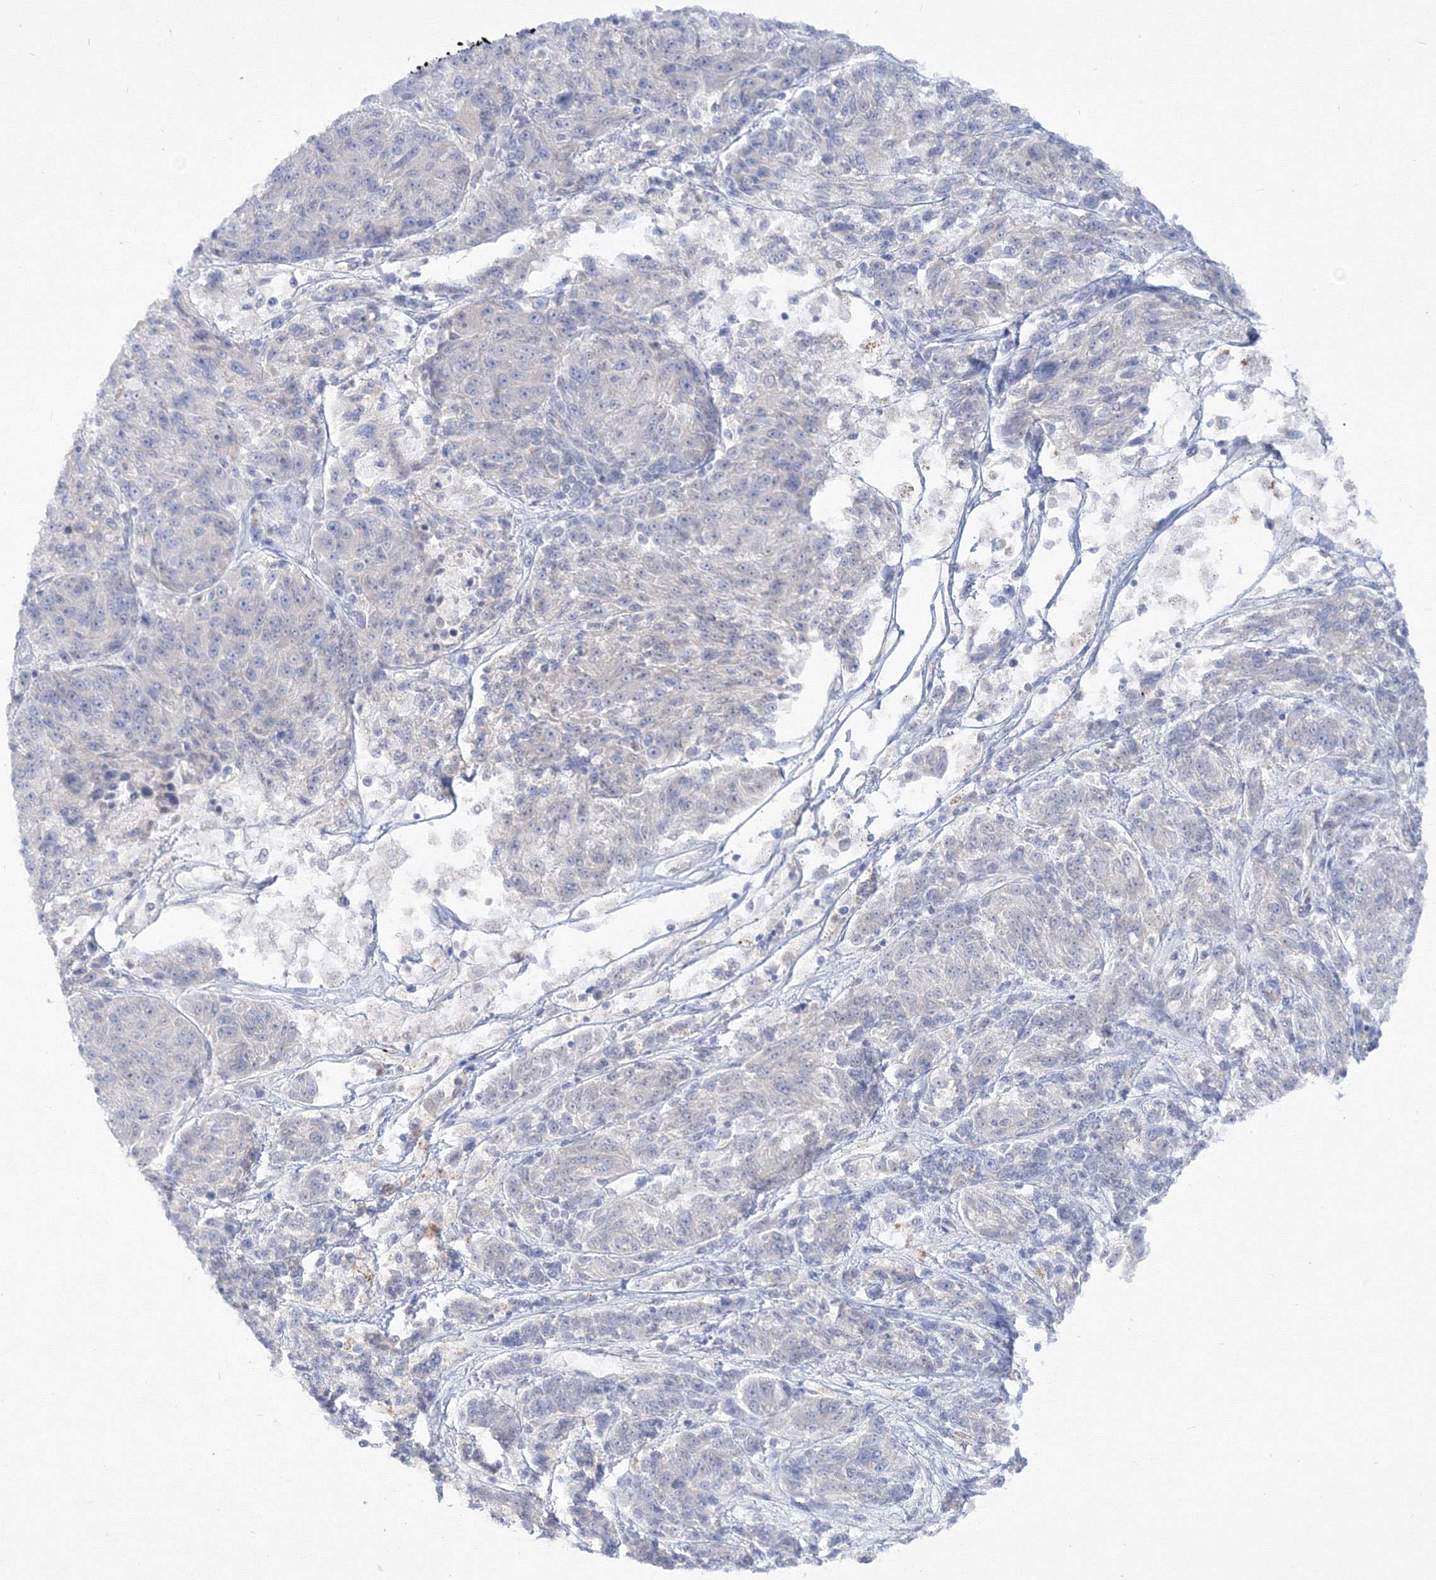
{"staining": {"intensity": "negative", "quantity": "none", "location": "none"}, "tissue": "melanoma", "cell_type": "Tumor cells", "image_type": "cancer", "snomed": [{"axis": "morphology", "description": "Malignant melanoma, NOS"}, {"axis": "topography", "description": "Skin"}], "caption": "High power microscopy micrograph of an IHC photomicrograph of malignant melanoma, revealing no significant positivity in tumor cells.", "gene": "FBXL8", "patient": {"sex": "male", "age": 53}}